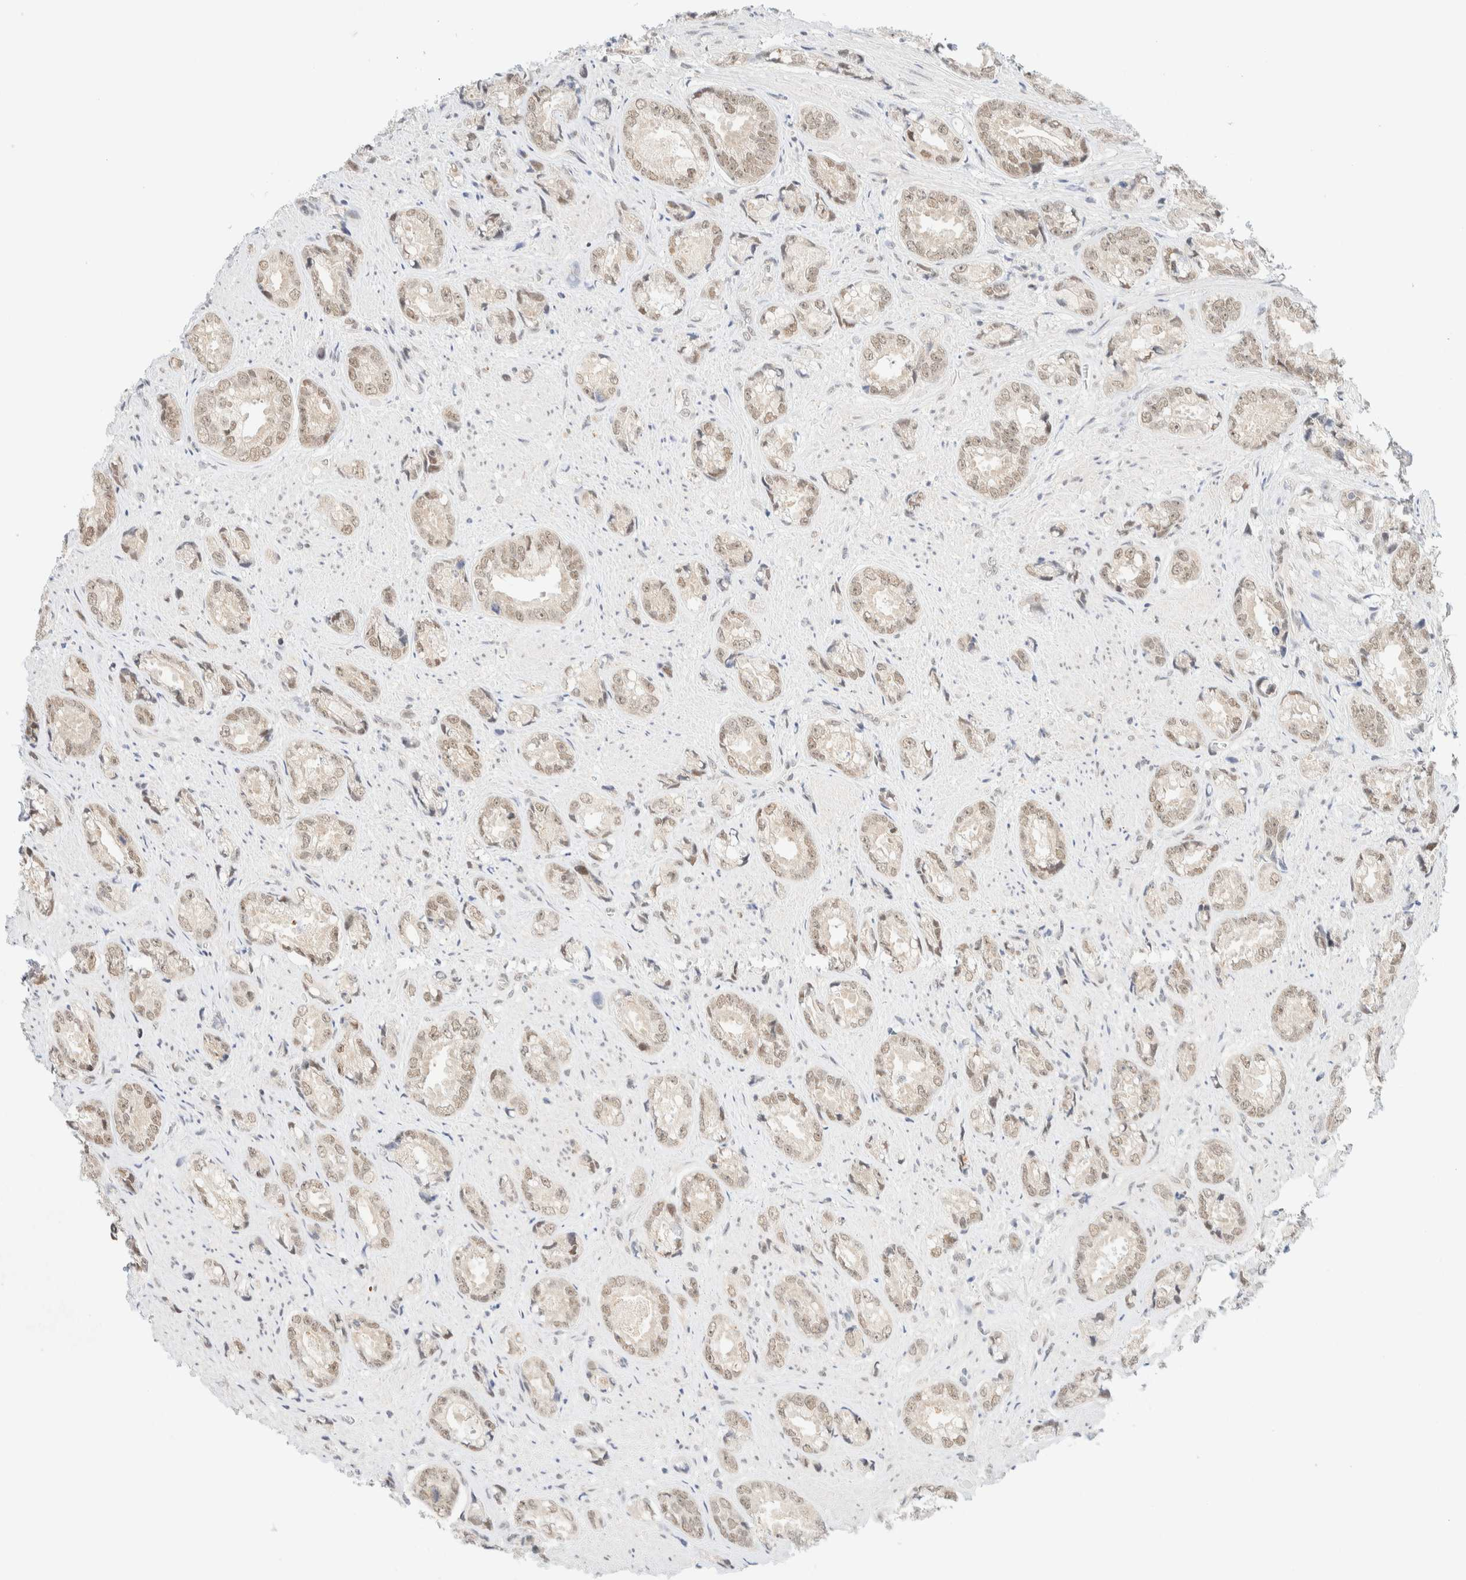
{"staining": {"intensity": "weak", "quantity": "25%-75%", "location": "nuclear"}, "tissue": "prostate cancer", "cell_type": "Tumor cells", "image_type": "cancer", "snomed": [{"axis": "morphology", "description": "Adenocarcinoma, High grade"}, {"axis": "topography", "description": "Prostate"}], "caption": "Immunohistochemical staining of human prostate adenocarcinoma (high-grade) demonstrates low levels of weak nuclear expression in about 25%-75% of tumor cells. (DAB = brown stain, brightfield microscopy at high magnification).", "gene": "PYGO2", "patient": {"sex": "male", "age": 61}}